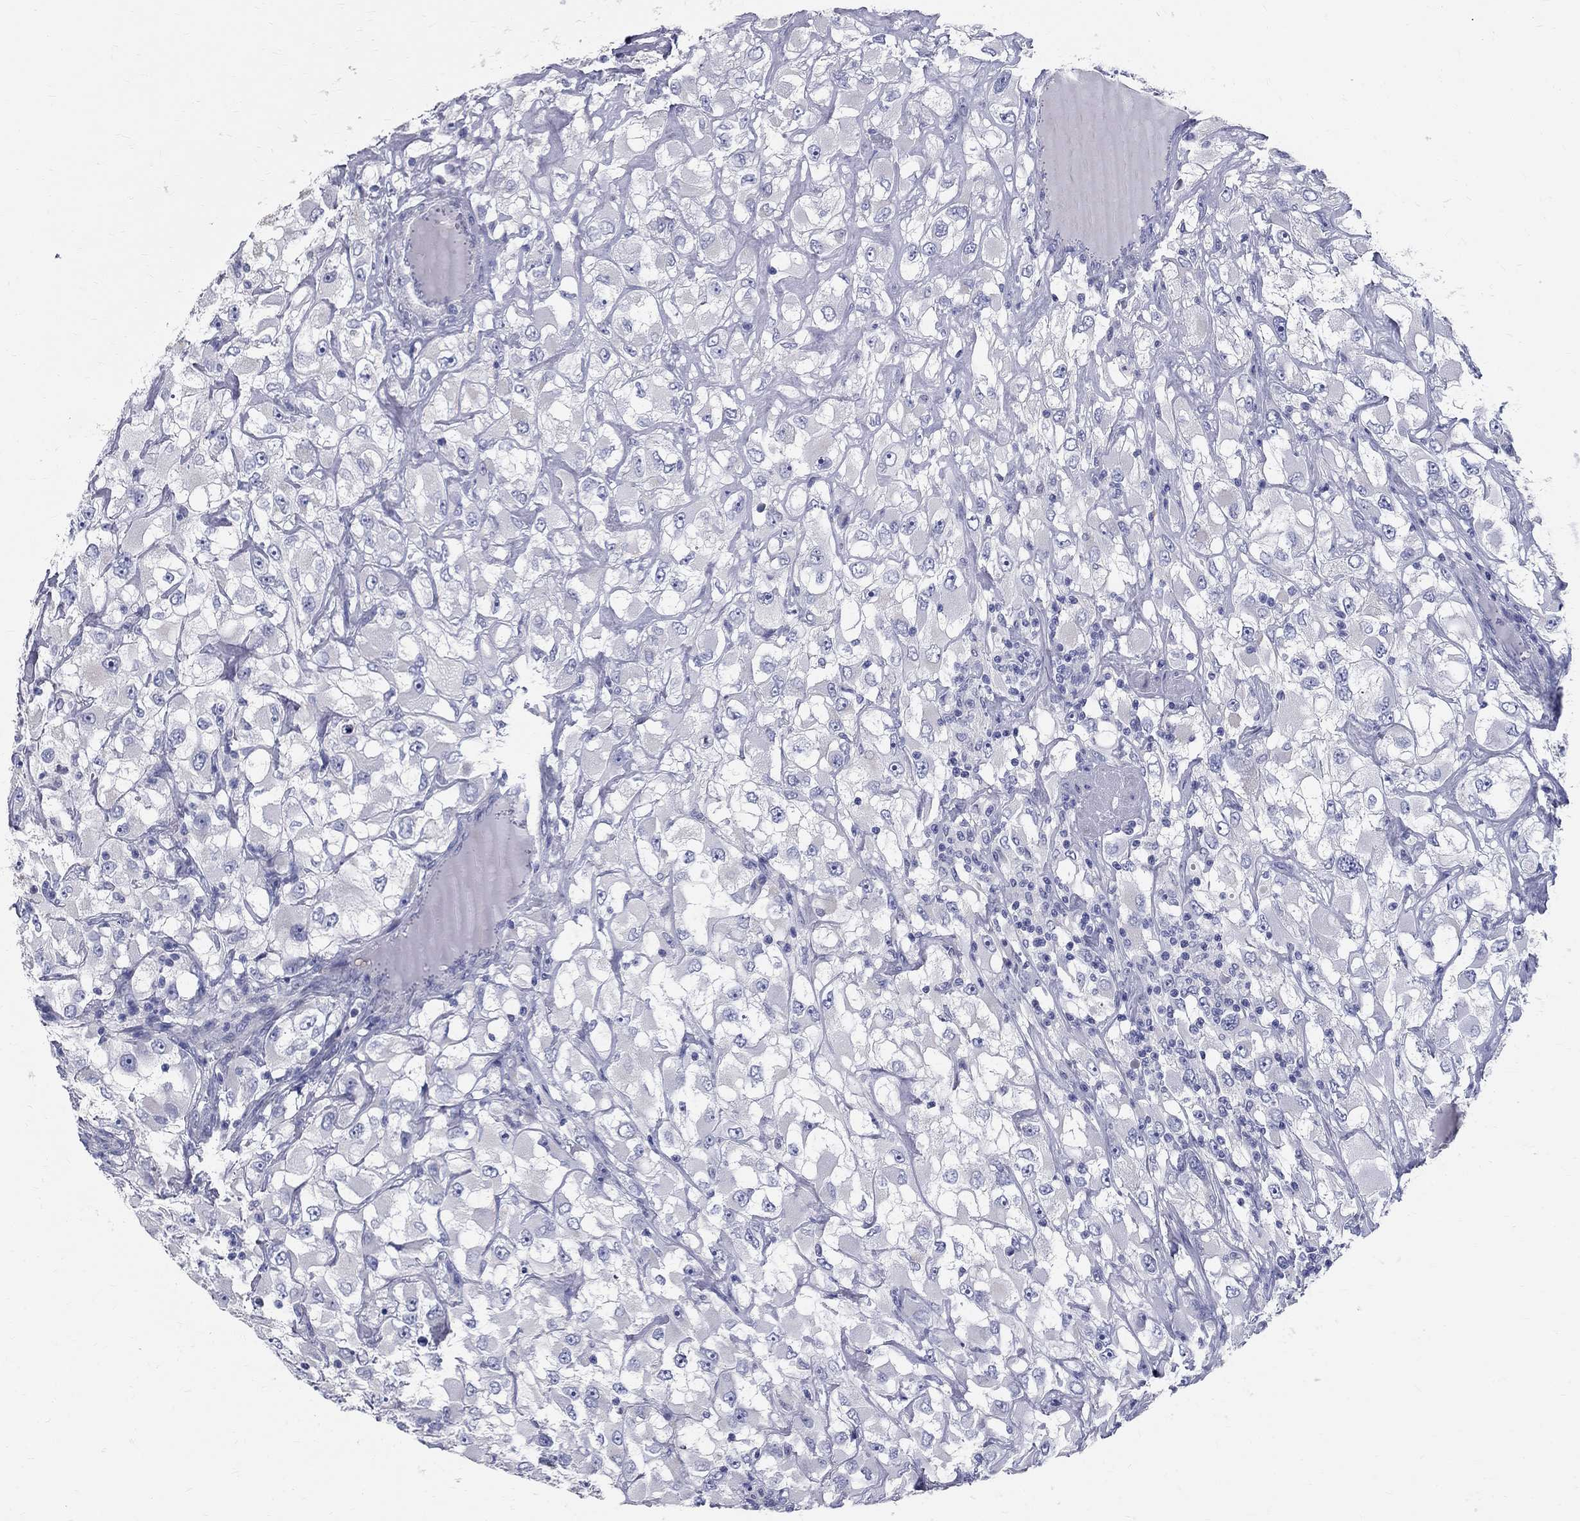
{"staining": {"intensity": "negative", "quantity": "none", "location": "none"}, "tissue": "renal cancer", "cell_type": "Tumor cells", "image_type": "cancer", "snomed": [{"axis": "morphology", "description": "Adenocarcinoma, NOS"}, {"axis": "topography", "description": "Kidney"}], "caption": "Tumor cells show no significant expression in renal cancer (adenocarcinoma).", "gene": "TGM4", "patient": {"sex": "female", "age": 52}}